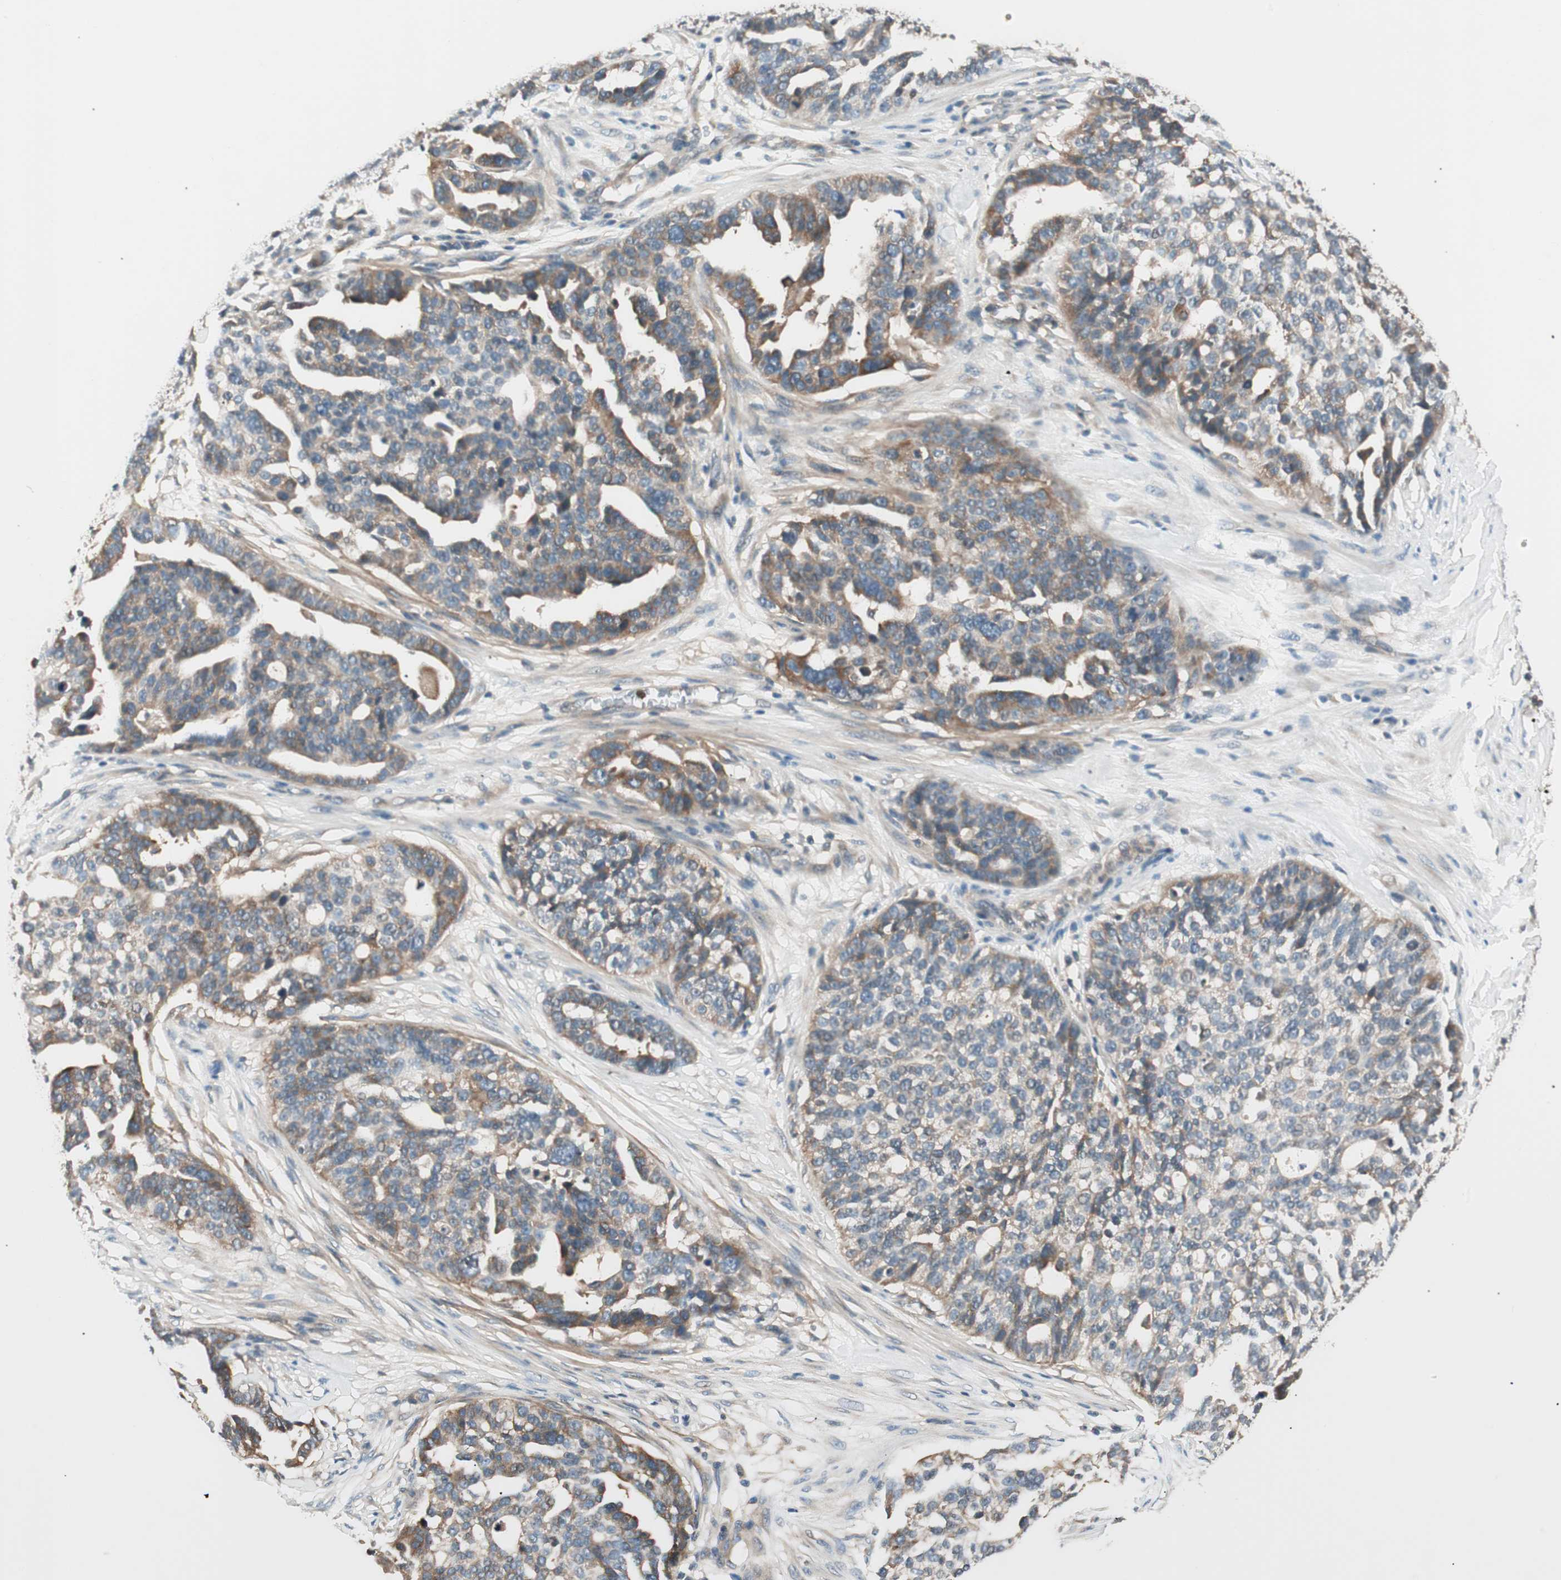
{"staining": {"intensity": "moderate", "quantity": "25%-75%", "location": "cytoplasmic/membranous"}, "tissue": "ovarian cancer", "cell_type": "Tumor cells", "image_type": "cancer", "snomed": [{"axis": "morphology", "description": "Cystadenocarcinoma, serous, NOS"}, {"axis": "topography", "description": "Ovary"}], "caption": "A brown stain highlights moderate cytoplasmic/membranous positivity of a protein in ovarian serous cystadenocarcinoma tumor cells. Nuclei are stained in blue.", "gene": "TSG101", "patient": {"sex": "female", "age": 59}}